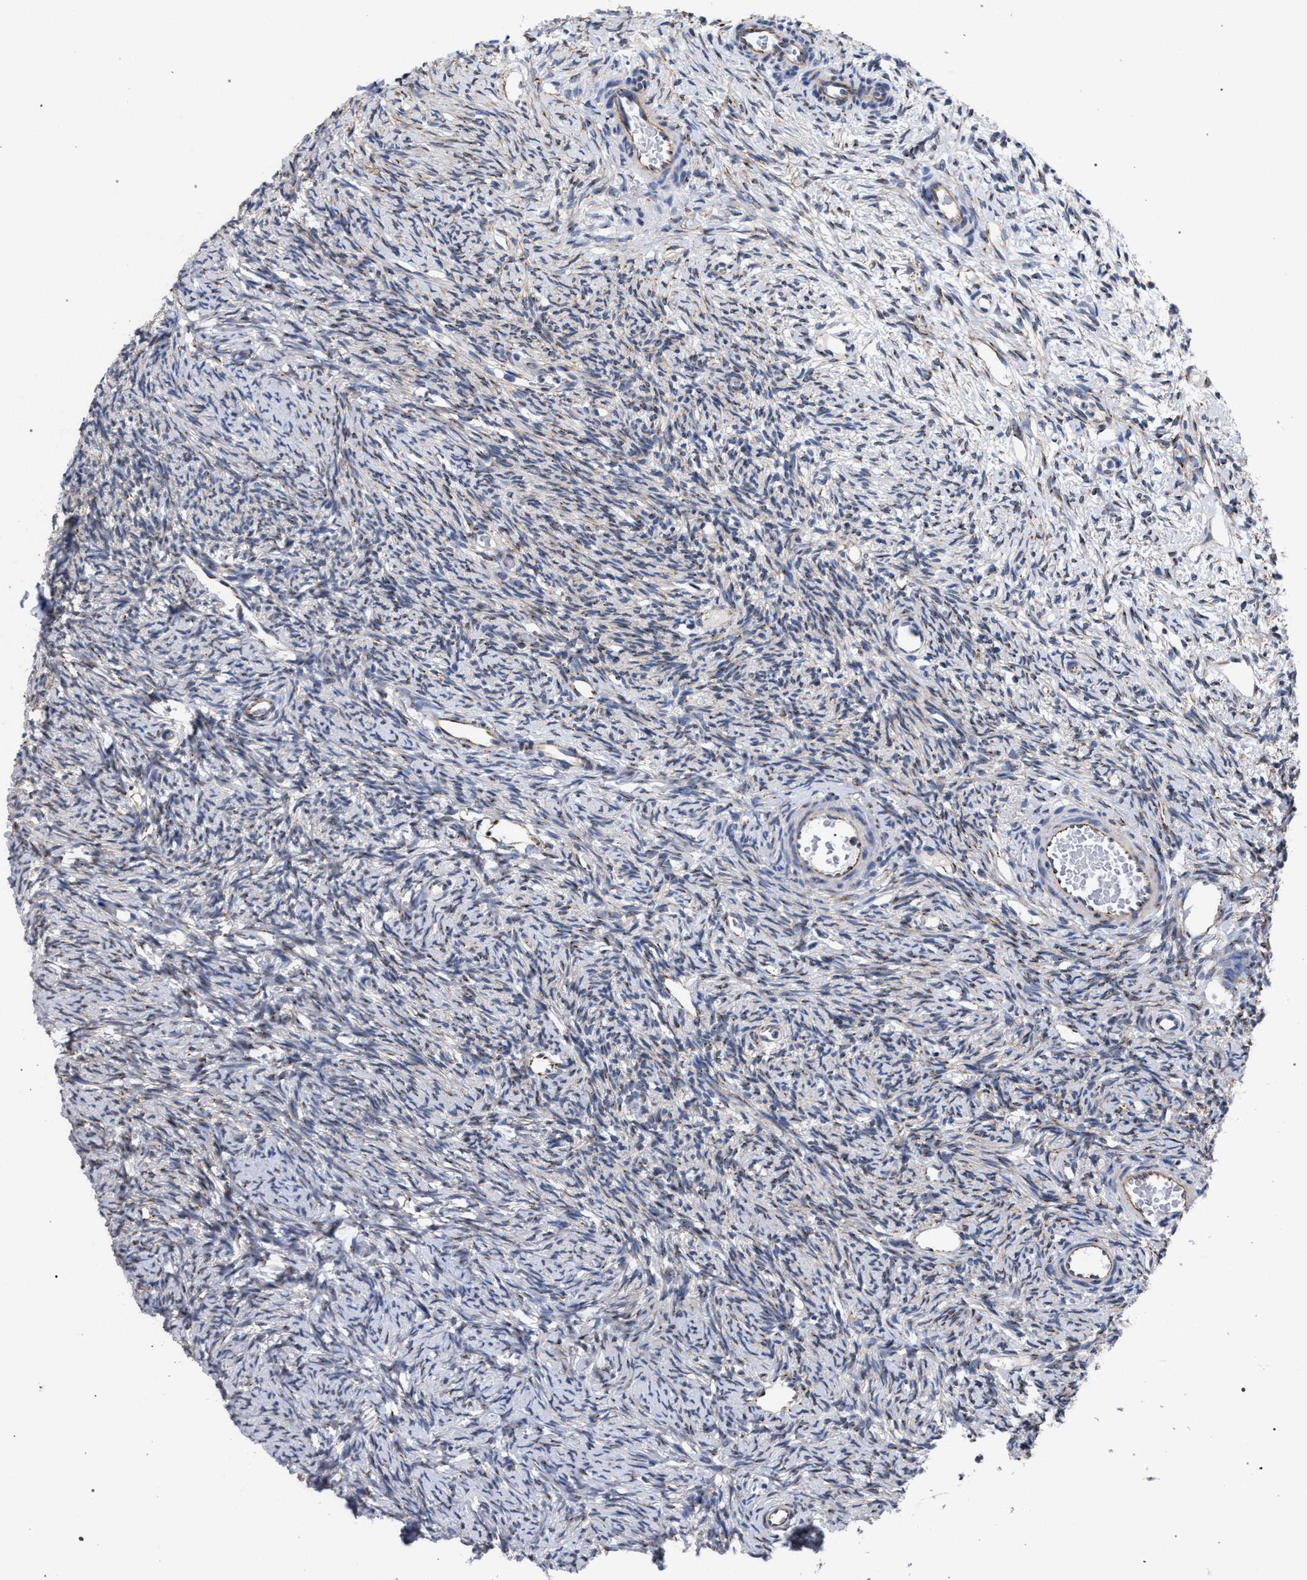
{"staining": {"intensity": "weak", "quantity": "<25%", "location": "cytoplasmic/membranous"}, "tissue": "ovary", "cell_type": "Ovarian stroma cells", "image_type": "normal", "snomed": [{"axis": "morphology", "description": "Normal tissue, NOS"}, {"axis": "topography", "description": "Ovary"}], "caption": "This image is of benign ovary stained with immunohistochemistry (IHC) to label a protein in brown with the nuclei are counter-stained blue. There is no positivity in ovarian stroma cells. (DAB (3,3'-diaminobenzidine) immunohistochemistry (IHC), high magnification).", "gene": "GOLGA2", "patient": {"sex": "female", "age": 33}}